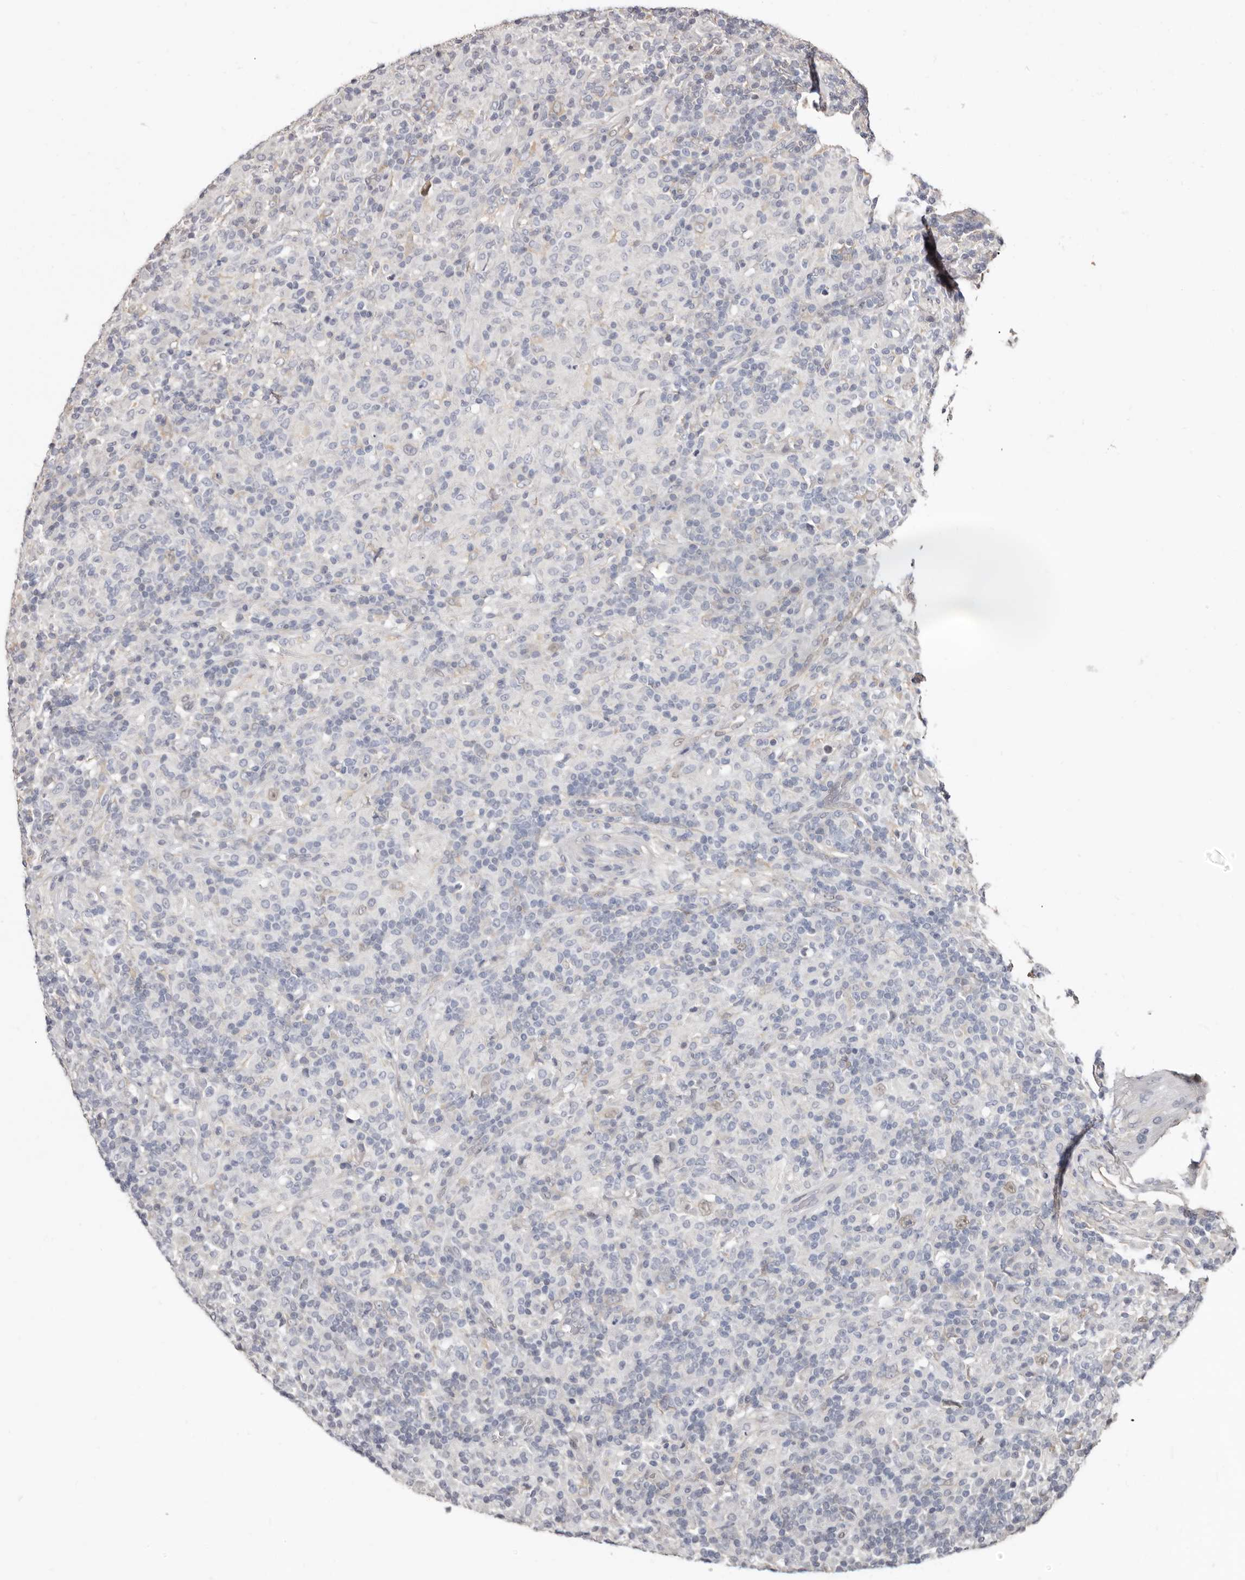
{"staining": {"intensity": "weak", "quantity": "<25%", "location": "nuclear"}, "tissue": "lymphoma", "cell_type": "Tumor cells", "image_type": "cancer", "snomed": [{"axis": "morphology", "description": "Hodgkin's disease, NOS"}, {"axis": "topography", "description": "Lymph node"}], "caption": "The histopathology image reveals no staining of tumor cells in Hodgkin's disease.", "gene": "KHDRBS2", "patient": {"sex": "male", "age": 70}}